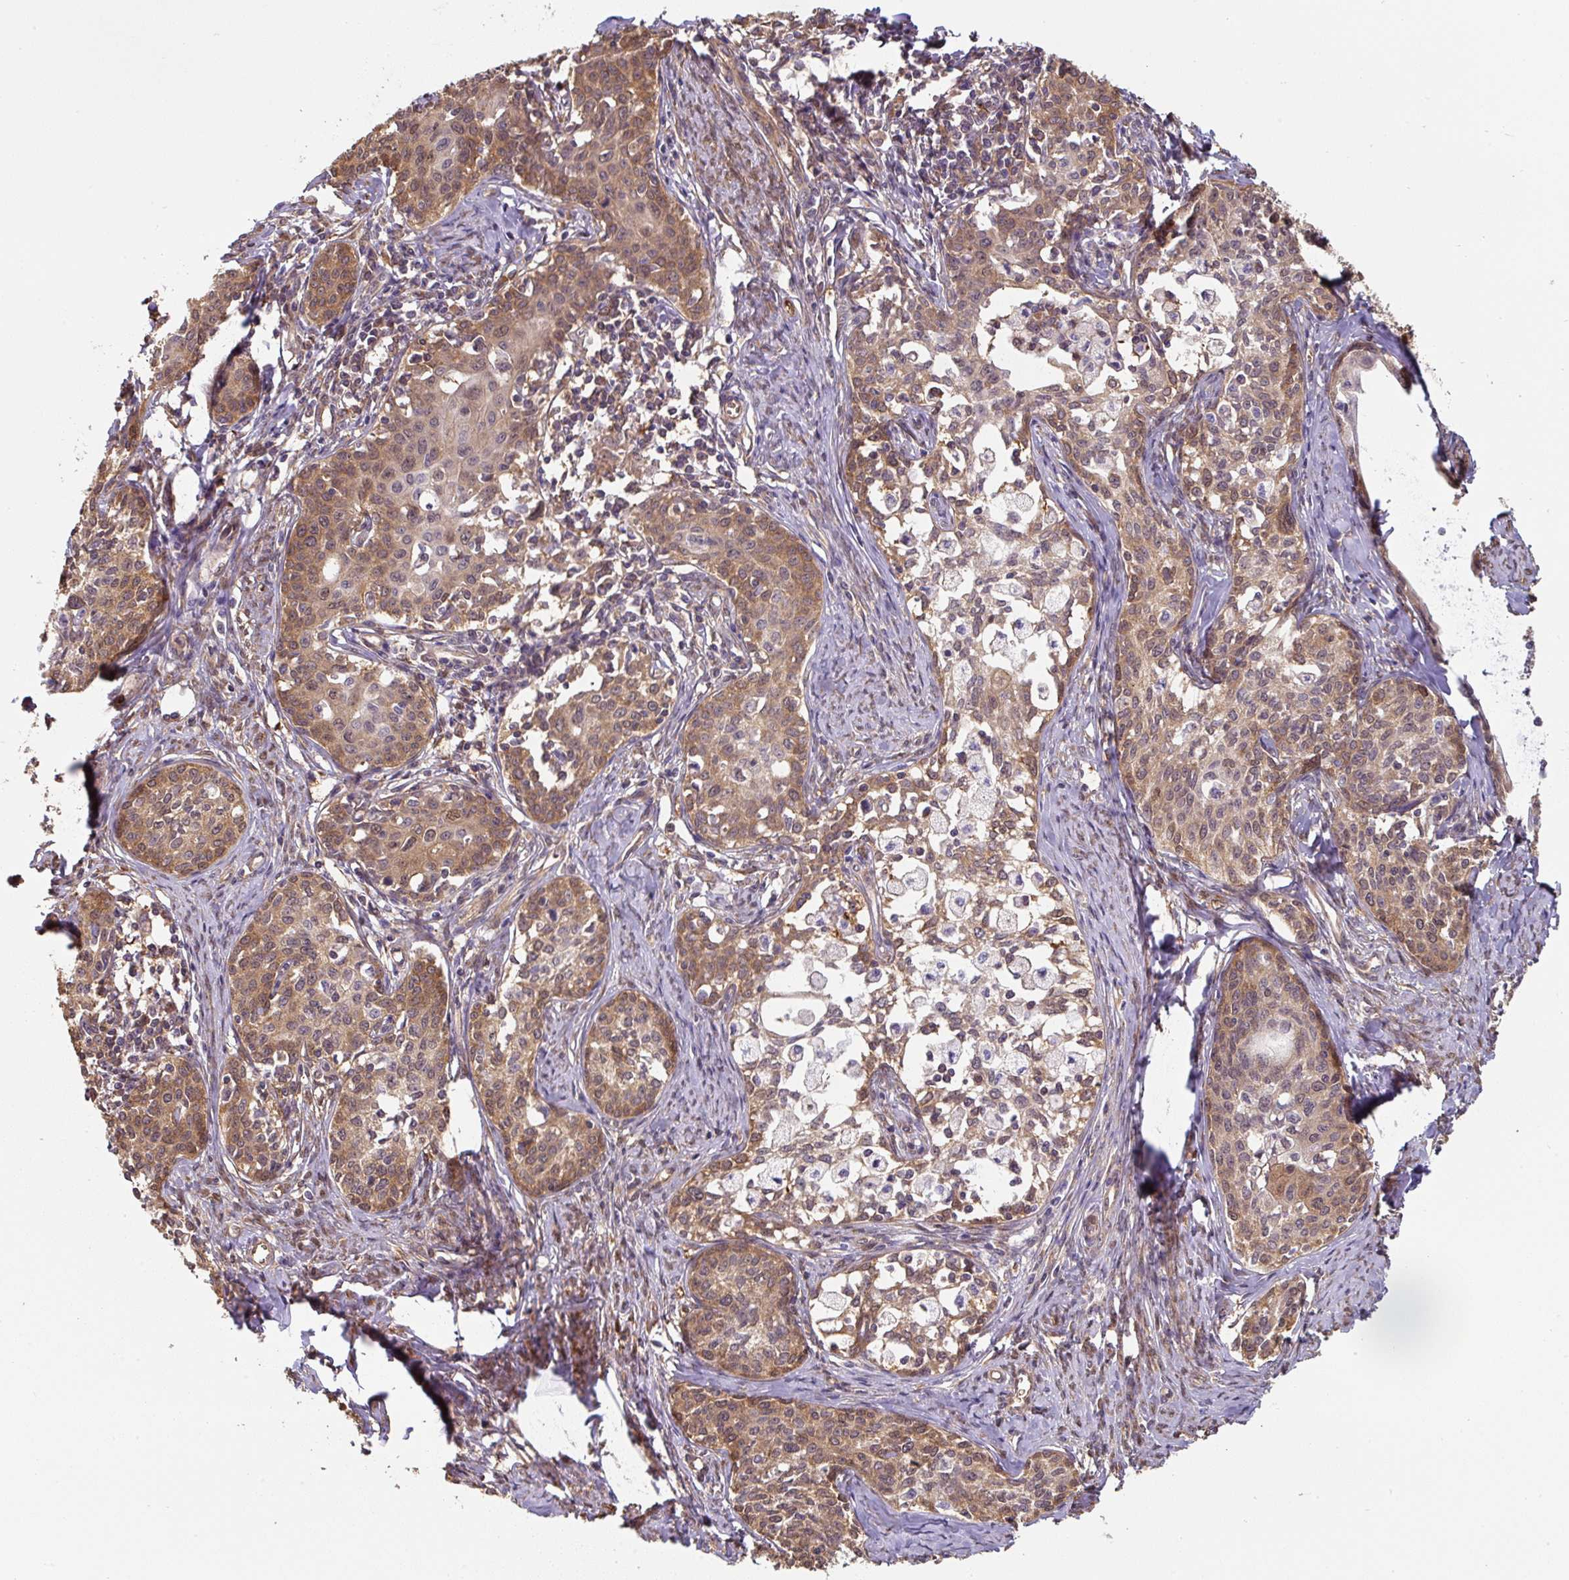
{"staining": {"intensity": "moderate", "quantity": ">75%", "location": "cytoplasmic/membranous,nuclear"}, "tissue": "cervical cancer", "cell_type": "Tumor cells", "image_type": "cancer", "snomed": [{"axis": "morphology", "description": "Squamous cell carcinoma, NOS"}, {"axis": "morphology", "description": "Adenocarcinoma, NOS"}, {"axis": "topography", "description": "Cervix"}], "caption": "About >75% of tumor cells in cervical squamous cell carcinoma display moderate cytoplasmic/membranous and nuclear protein positivity as visualized by brown immunohistochemical staining.", "gene": "ST13", "patient": {"sex": "female", "age": 52}}